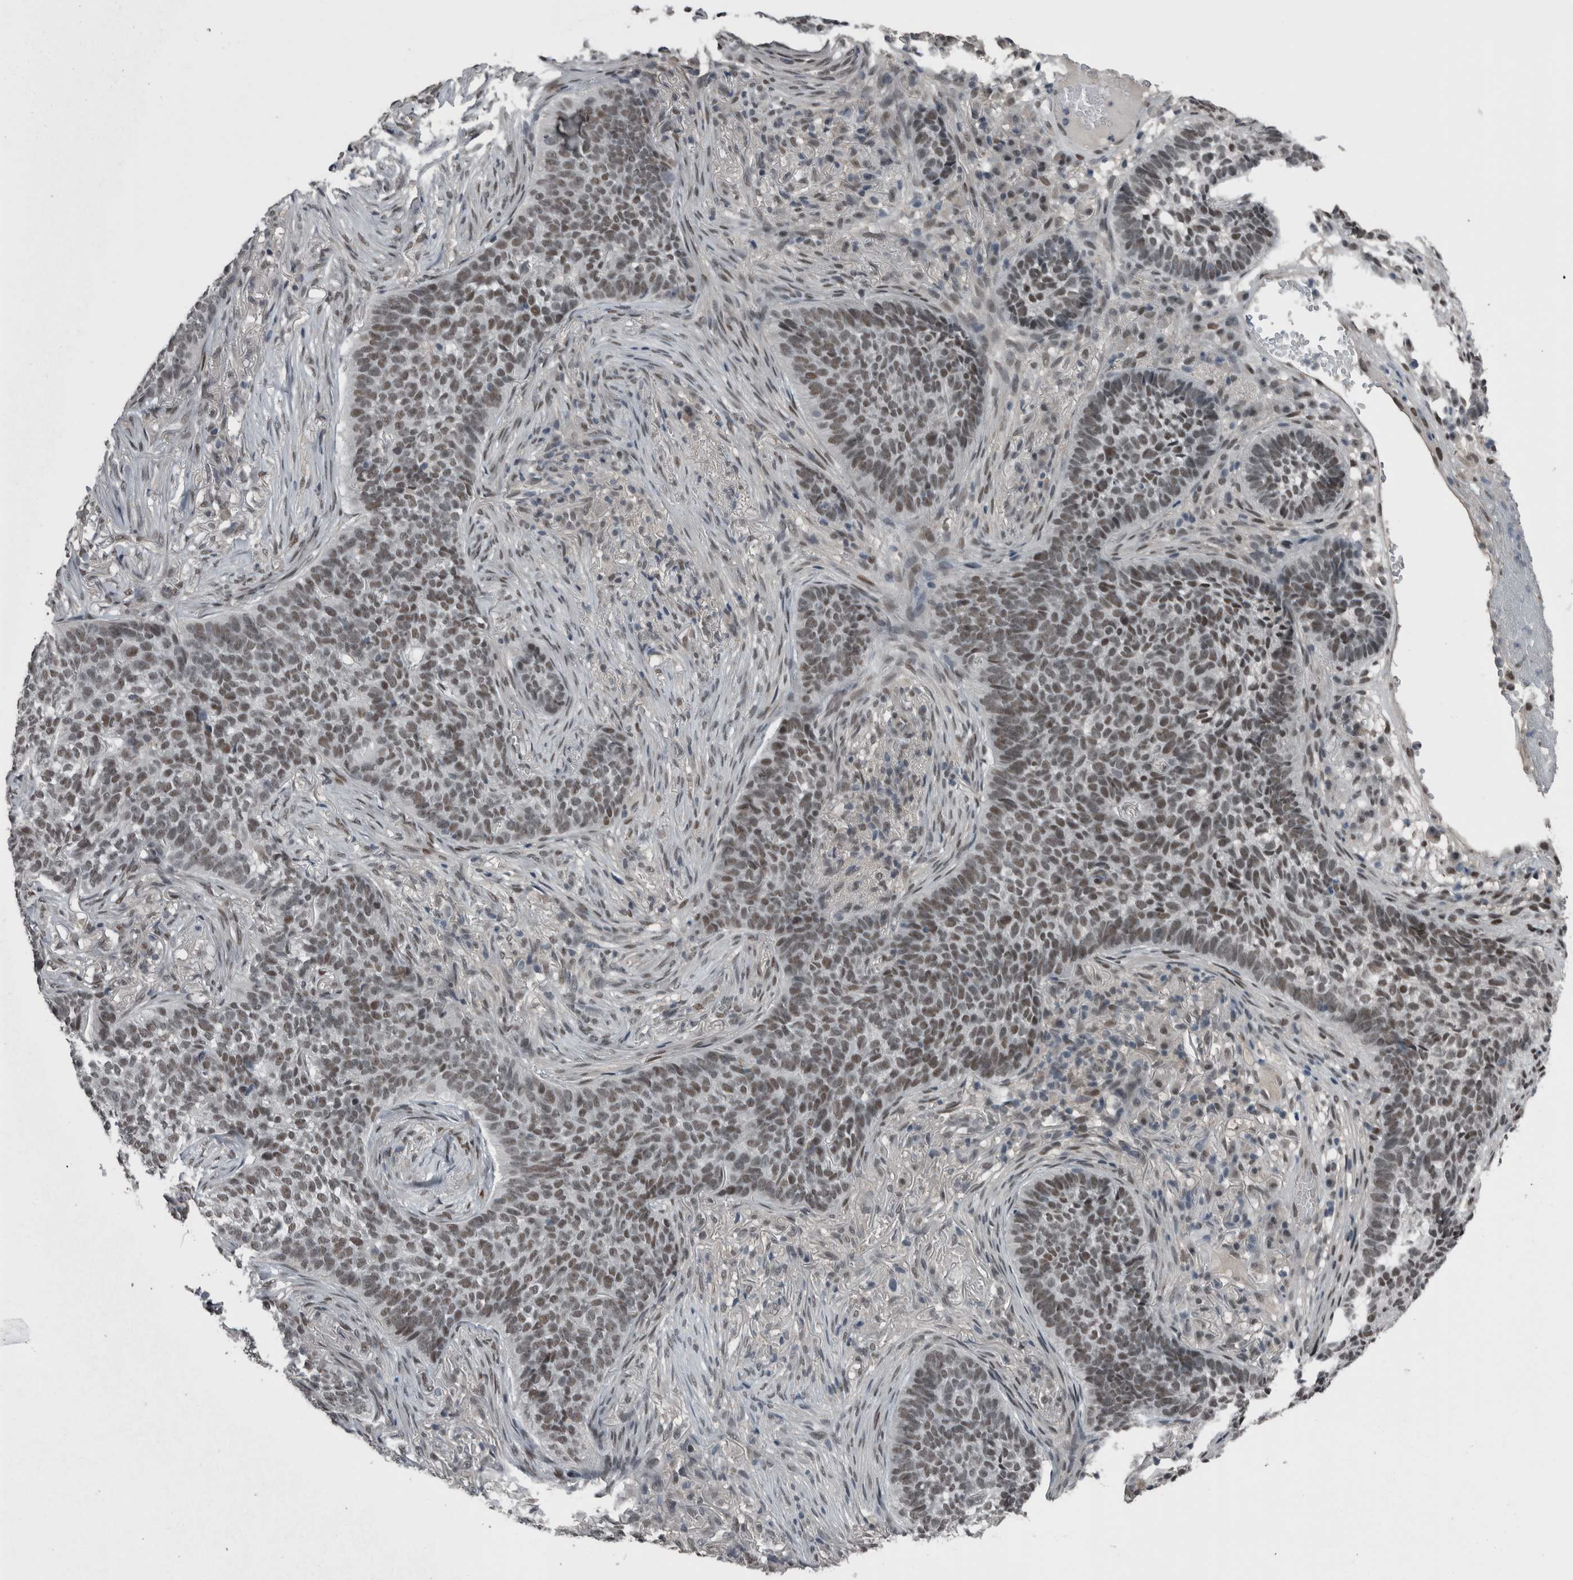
{"staining": {"intensity": "weak", "quantity": "25%-75%", "location": "nuclear"}, "tissue": "skin cancer", "cell_type": "Tumor cells", "image_type": "cancer", "snomed": [{"axis": "morphology", "description": "Basal cell carcinoma"}, {"axis": "topography", "description": "Skin"}], "caption": "Skin cancer stained for a protein (brown) reveals weak nuclear positive expression in approximately 25%-75% of tumor cells.", "gene": "ZBTB21", "patient": {"sex": "male", "age": 85}}